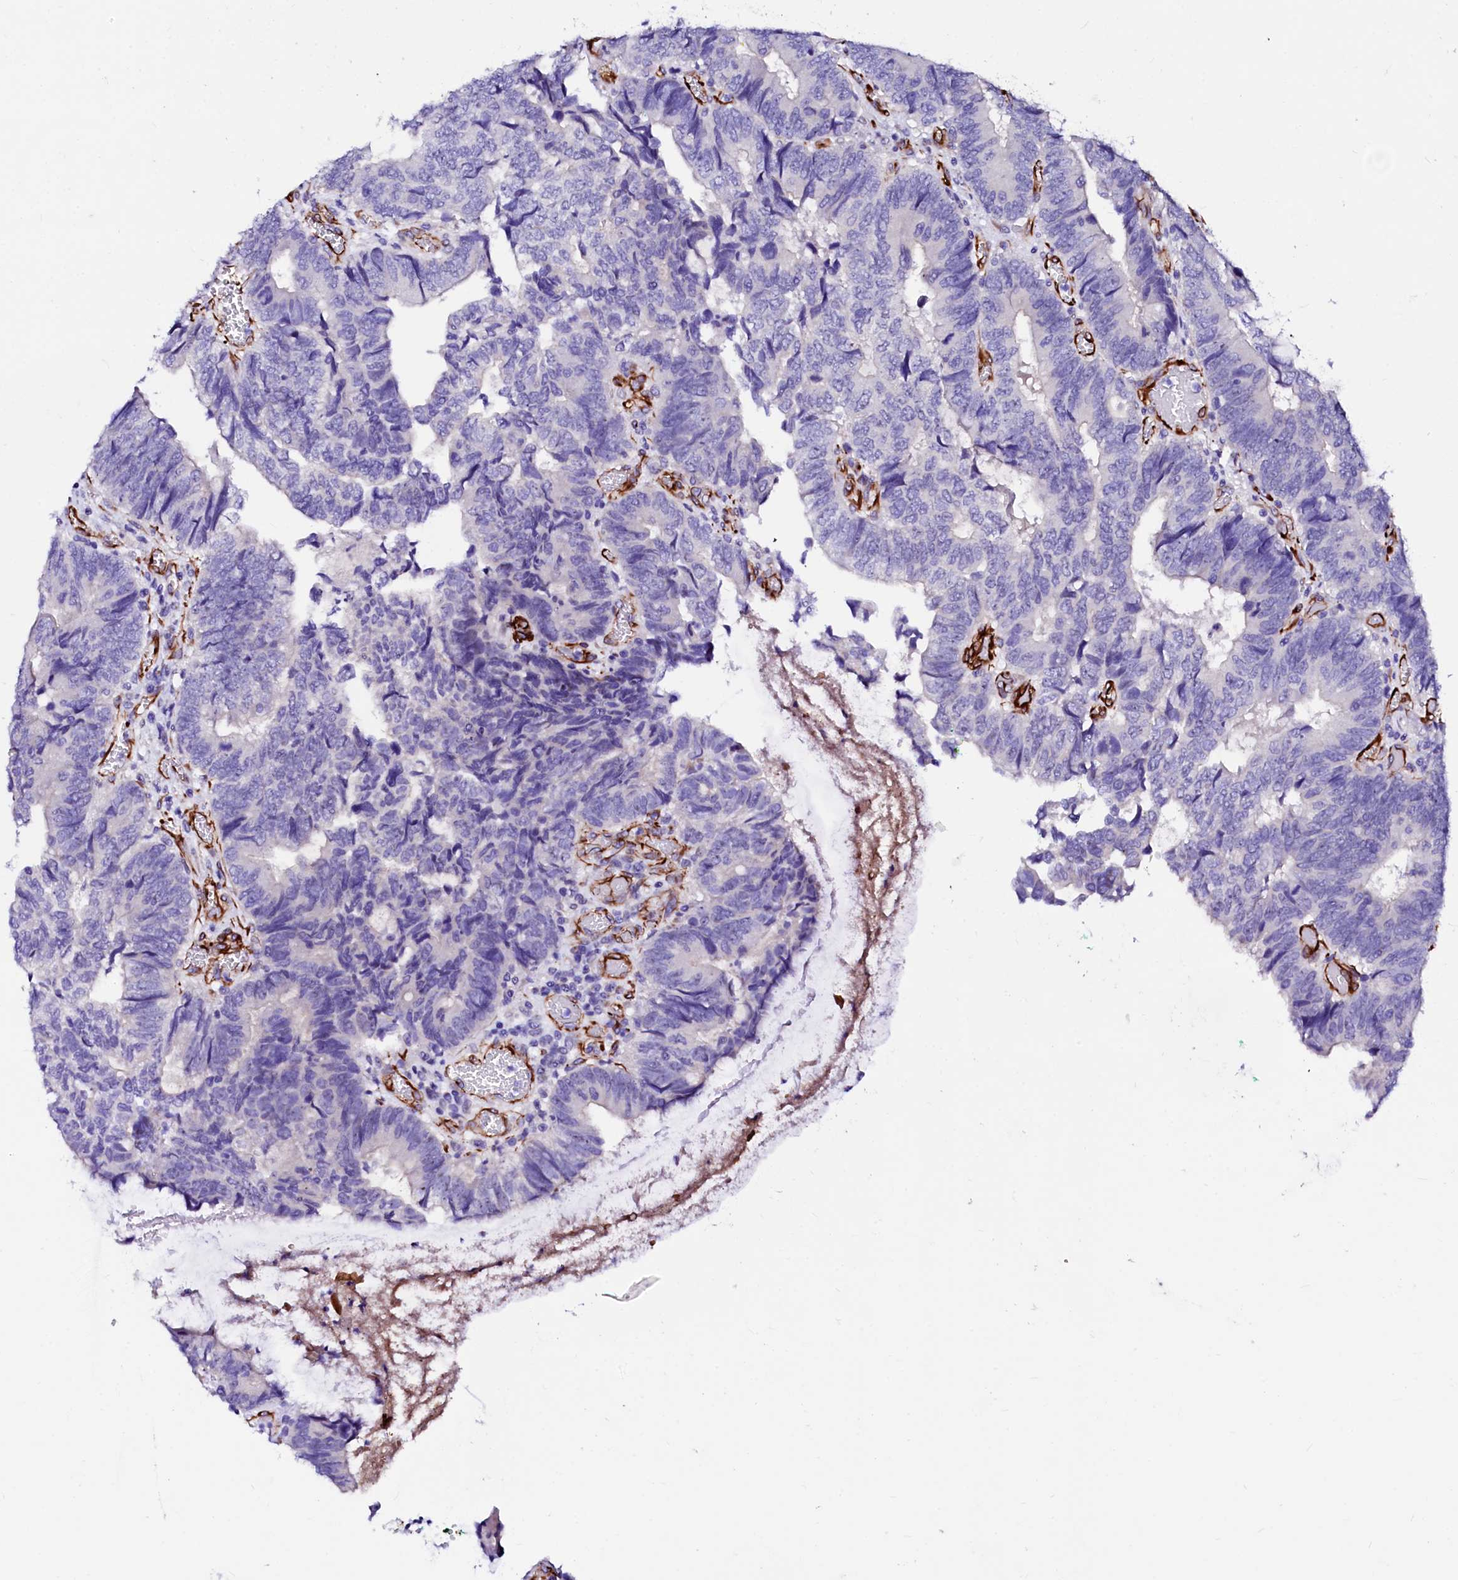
{"staining": {"intensity": "negative", "quantity": "none", "location": "none"}, "tissue": "colorectal cancer", "cell_type": "Tumor cells", "image_type": "cancer", "snomed": [{"axis": "morphology", "description": "Adenocarcinoma, NOS"}, {"axis": "topography", "description": "Colon"}], "caption": "Tumor cells show no significant protein expression in adenocarcinoma (colorectal).", "gene": "SFR1", "patient": {"sex": "female", "age": 67}}